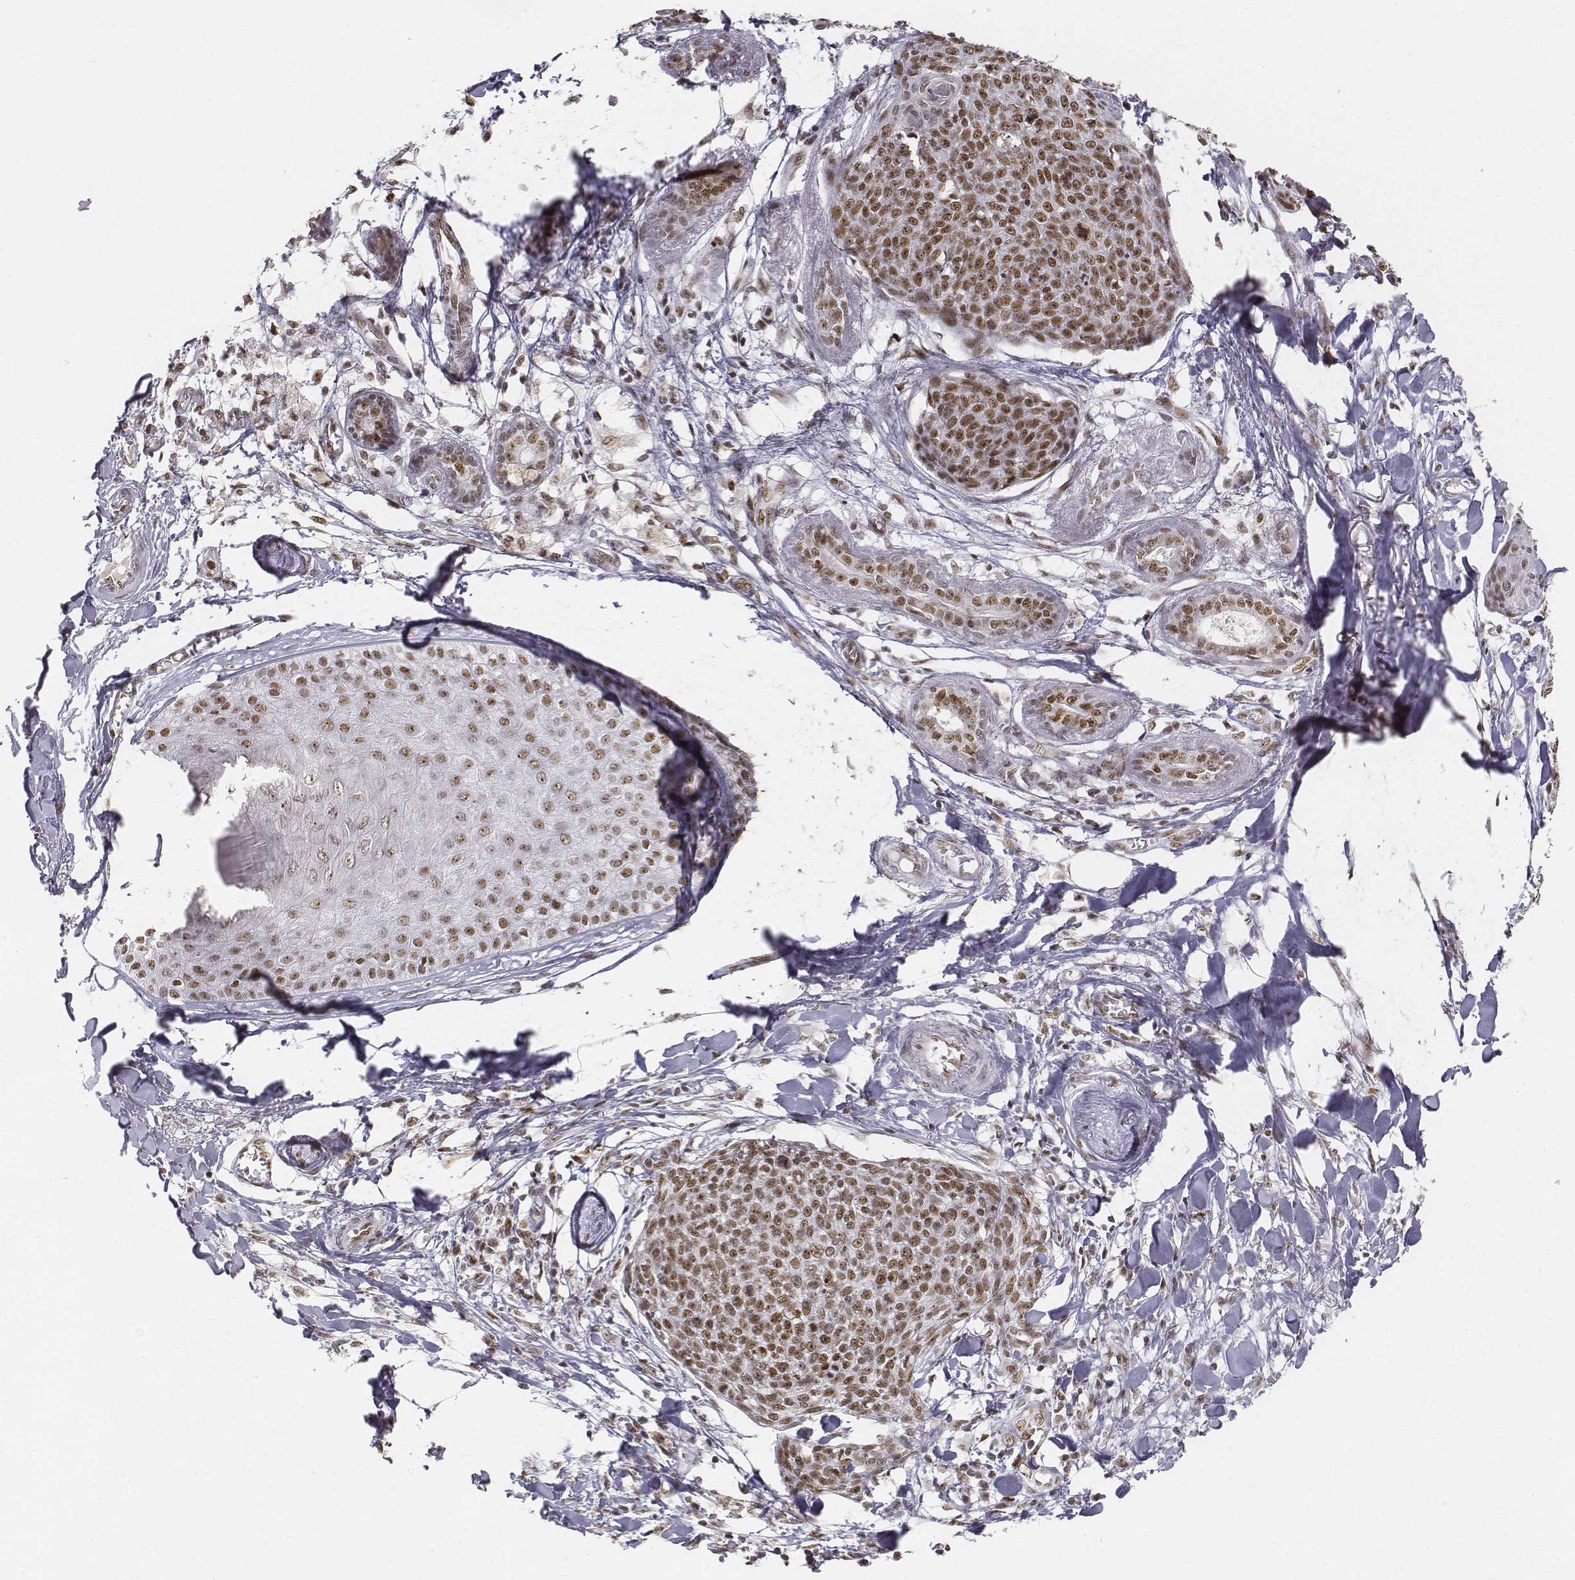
{"staining": {"intensity": "moderate", "quantity": ">75%", "location": "nuclear"}, "tissue": "skin cancer", "cell_type": "Tumor cells", "image_type": "cancer", "snomed": [{"axis": "morphology", "description": "Squamous cell carcinoma, NOS"}, {"axis": "topography", "description": "Skin"}, {"axis": "topography", "description": "Vulva"}], "caption": "Skin squamous cell carcinoma stained with immunohistochemistry (IHC) exhibits moderate nuclear expression in approximately >75% of tumor cells.", "gene": "PHF6", "patient": {"sex": "female", "age": 75}}